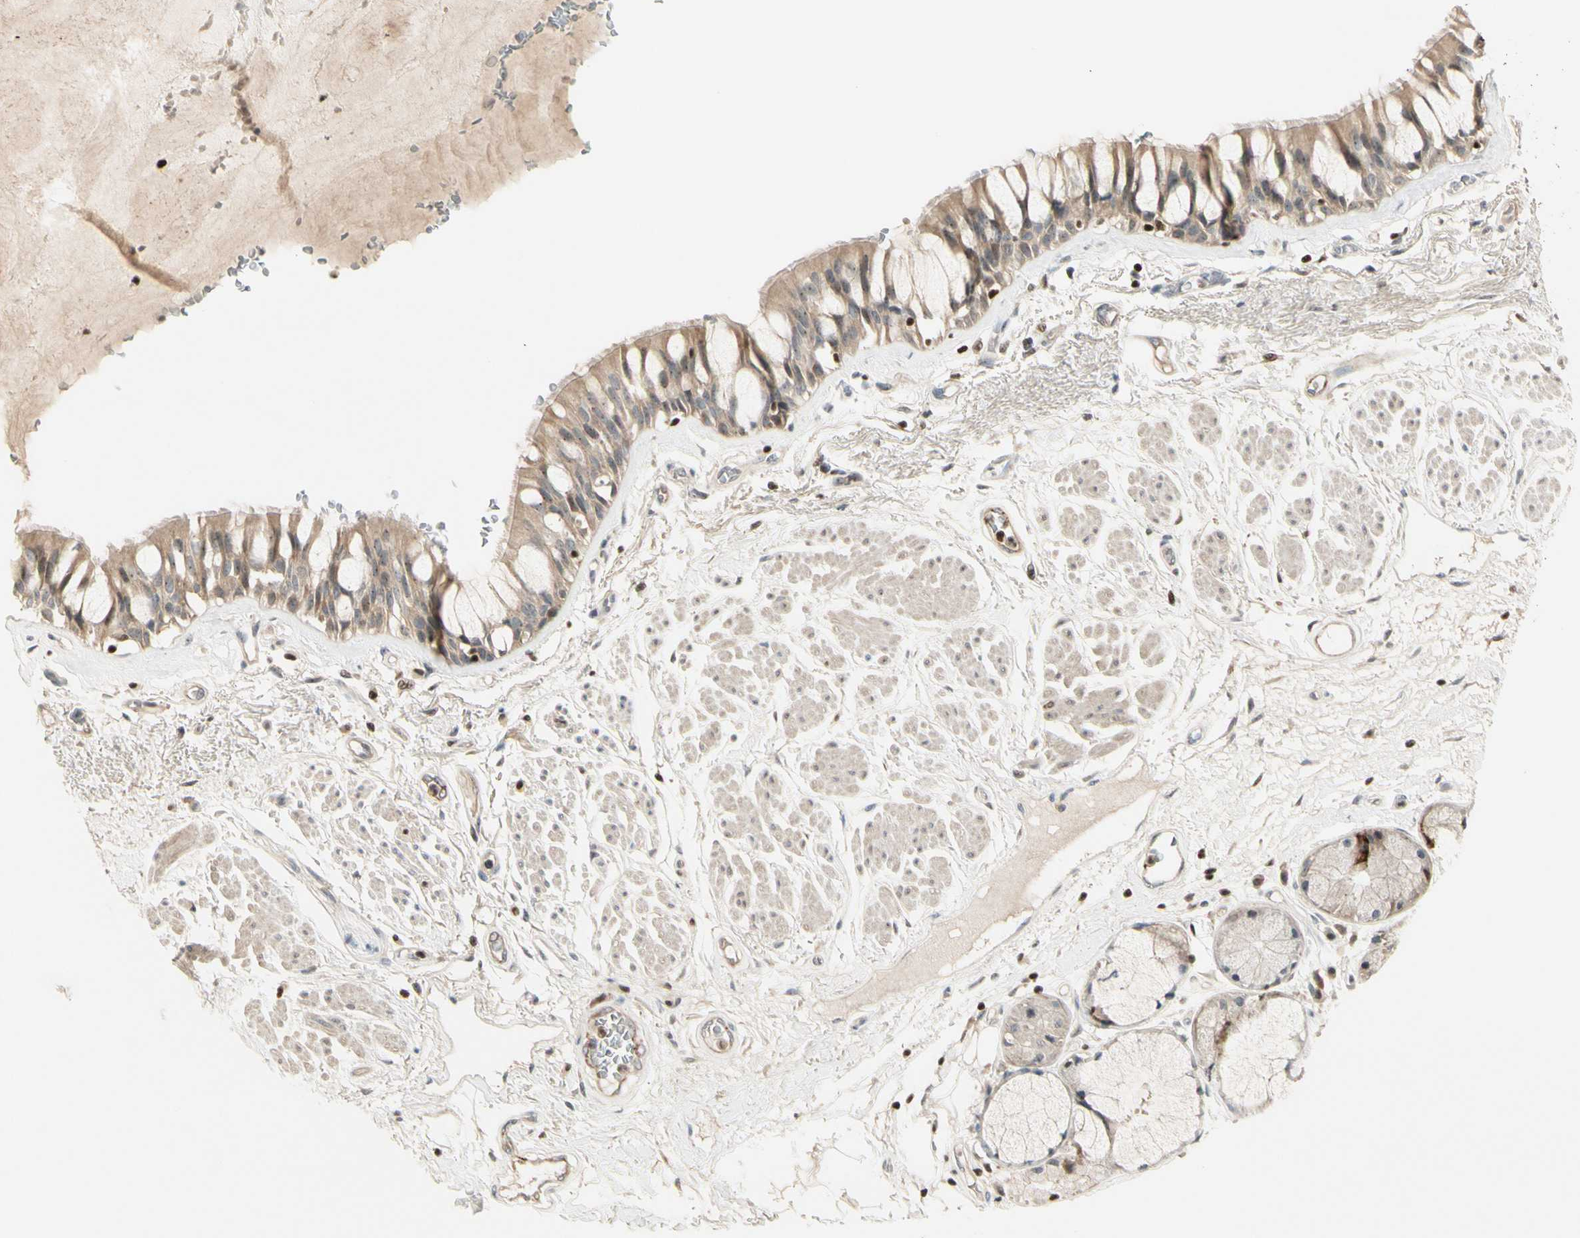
{"staining": {"intensity": "moderate", "quantity": ">75%", "location": "cytoplasmic/membranous"}, "tissue": "bronchus", "cell_type": "Respiratory epithelial cells", "image_type": "normal", "snomed": [{"axis": "morphology", "description": "Normal tissue, NOS"}, {"axis": "topography", "description": "Bronchus"}], "caption": "Immunohistochemistry image of normal human bronchus stained for a protein (brown), which displays medium levels of moderate cytoplasmic/membranous positivity in about >75% of respiratory epithelial cells.", "gene": "NFYA", "patient": {"sex": "male", "age": 66}}